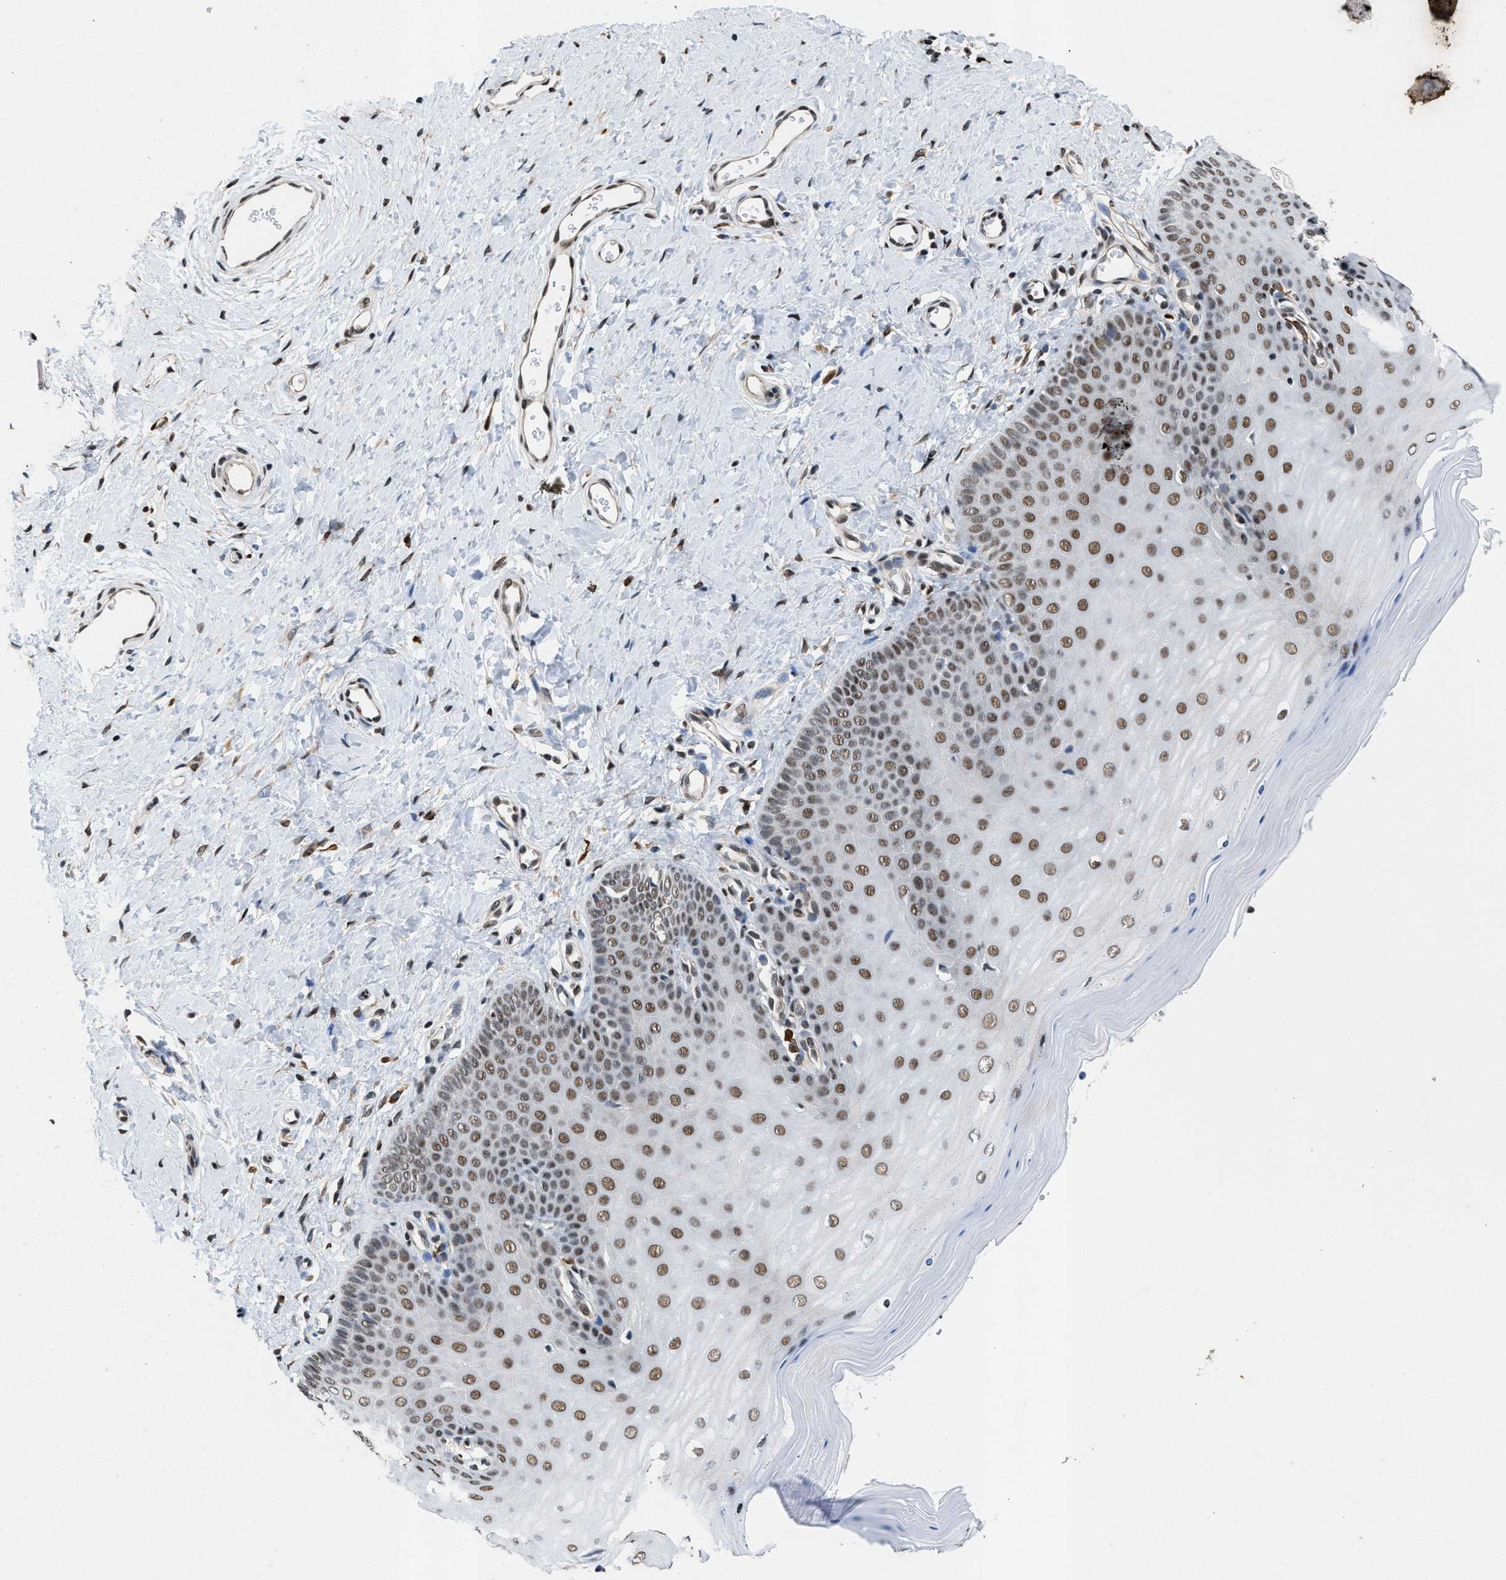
{"staining": {"intensity": "moderate", "quantity": "25%-75%", "location": "nuclear"}, "tissue": "cervix", "cell_type": "Squamous epithelial cells", "image_type": "normal", "snomed": [{"axis": "morphology", "description": "Normal tissue, NOS"}, {"axis": "topography", "description": "Cervix"}], "caption": "A brown stain shows moderate nuclear expression of a protein in squamous epithelial cells of normal cervix.", "gene": "SAFB", "patient": {"sex": "female", "age": 55}}